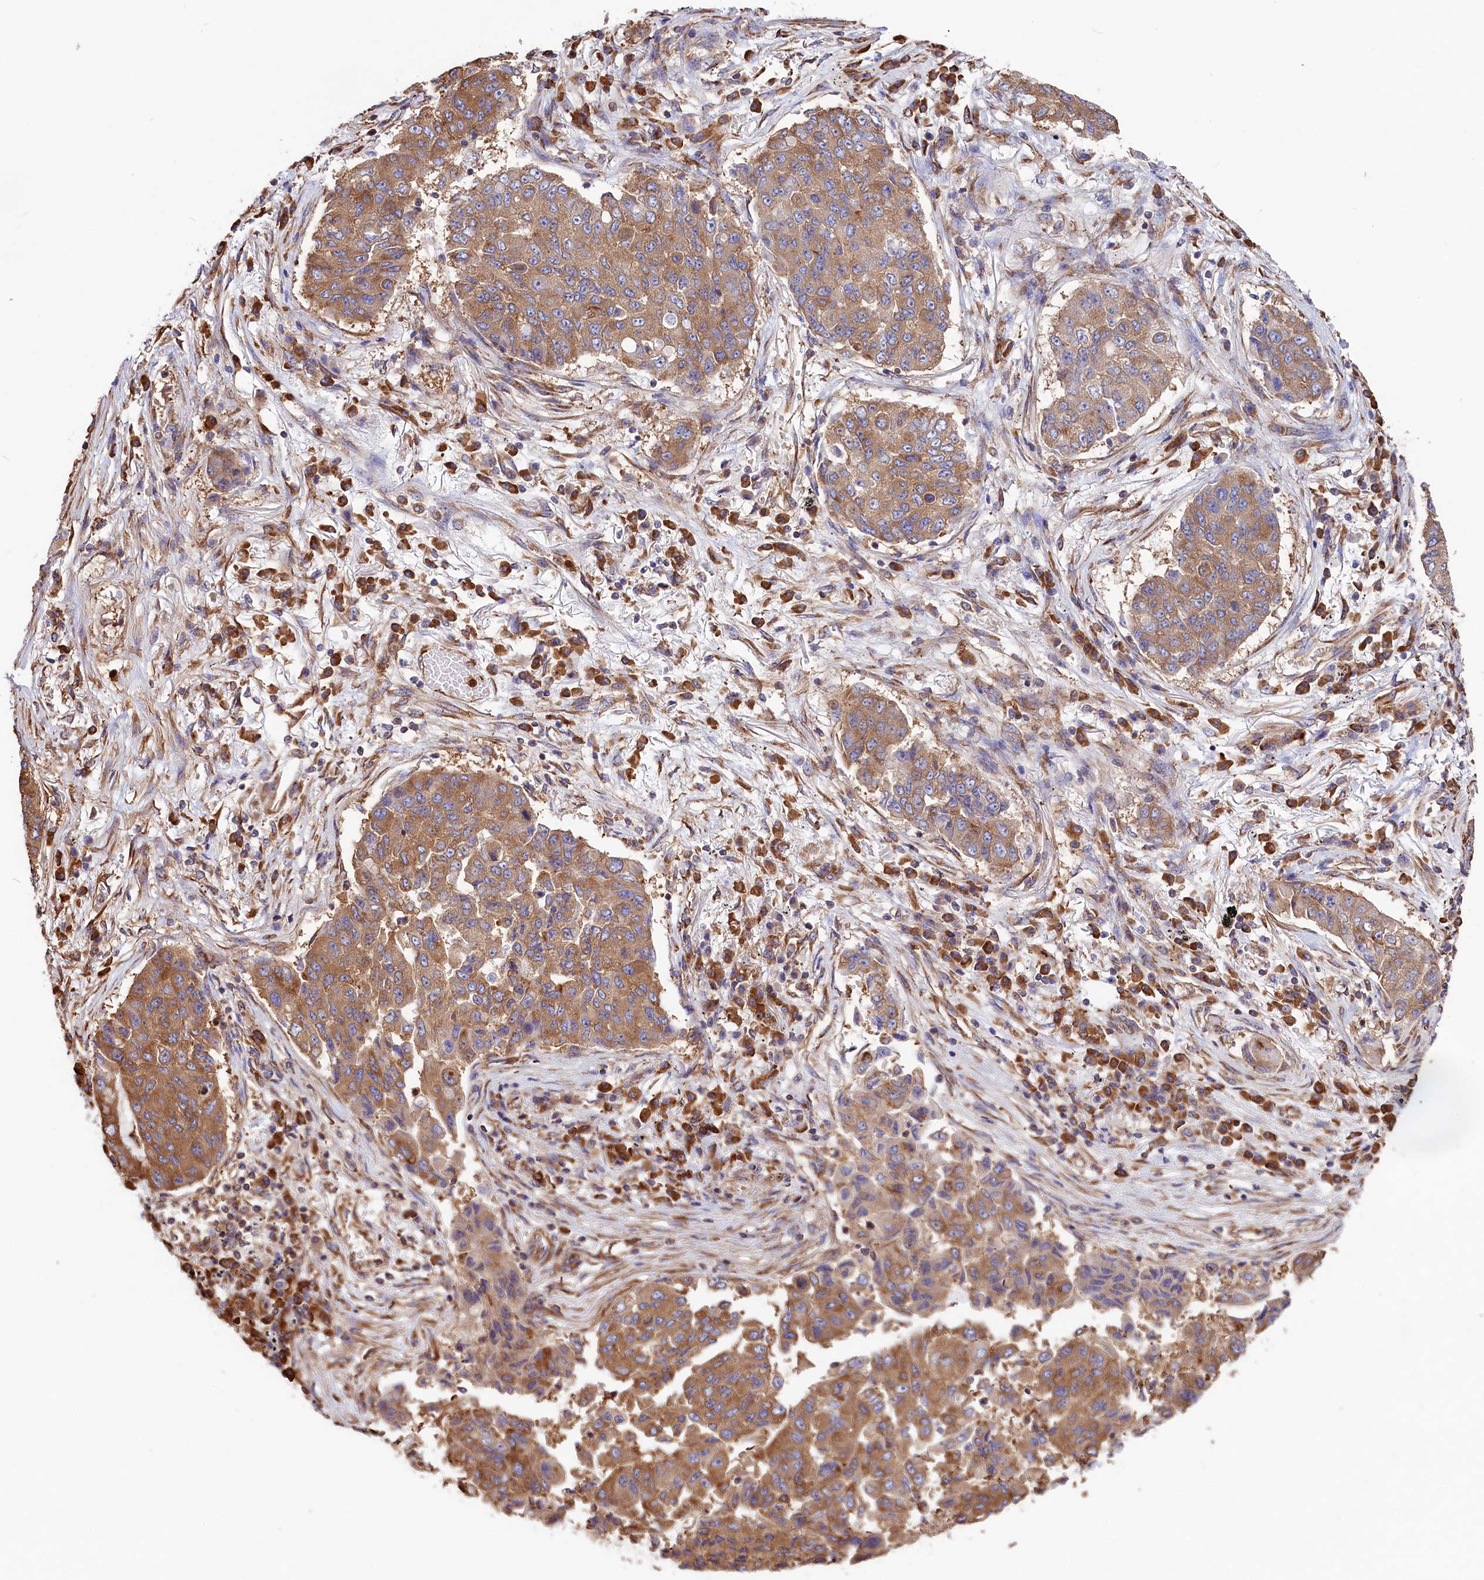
{"staining": {"intensity": "moderate", "quantity": ">75%", "location": "cytoplasmic/membranous"}, "tissue": "lung cancer", "cell_type": "Tumor cells", "image_type": "cancer", "snomed": [{"axis": "morphology", "description": "Squamous cell carcinoma, NOS"}, {"axis": "topography", "description": "Lung"}], "caption": "Squamous cell carcinoma (lung) stained with immunohistochemistry (IHC) shows moderate cytoplasmic/membranous positivity in about >75% of tumor cells. The protein is stained brown, and the nuclei are stained in blue (DAB IHC with brightfield microscopy, high magnification).", "gene": "GYS1", "patient": {"sex": "male", "age": 74}}